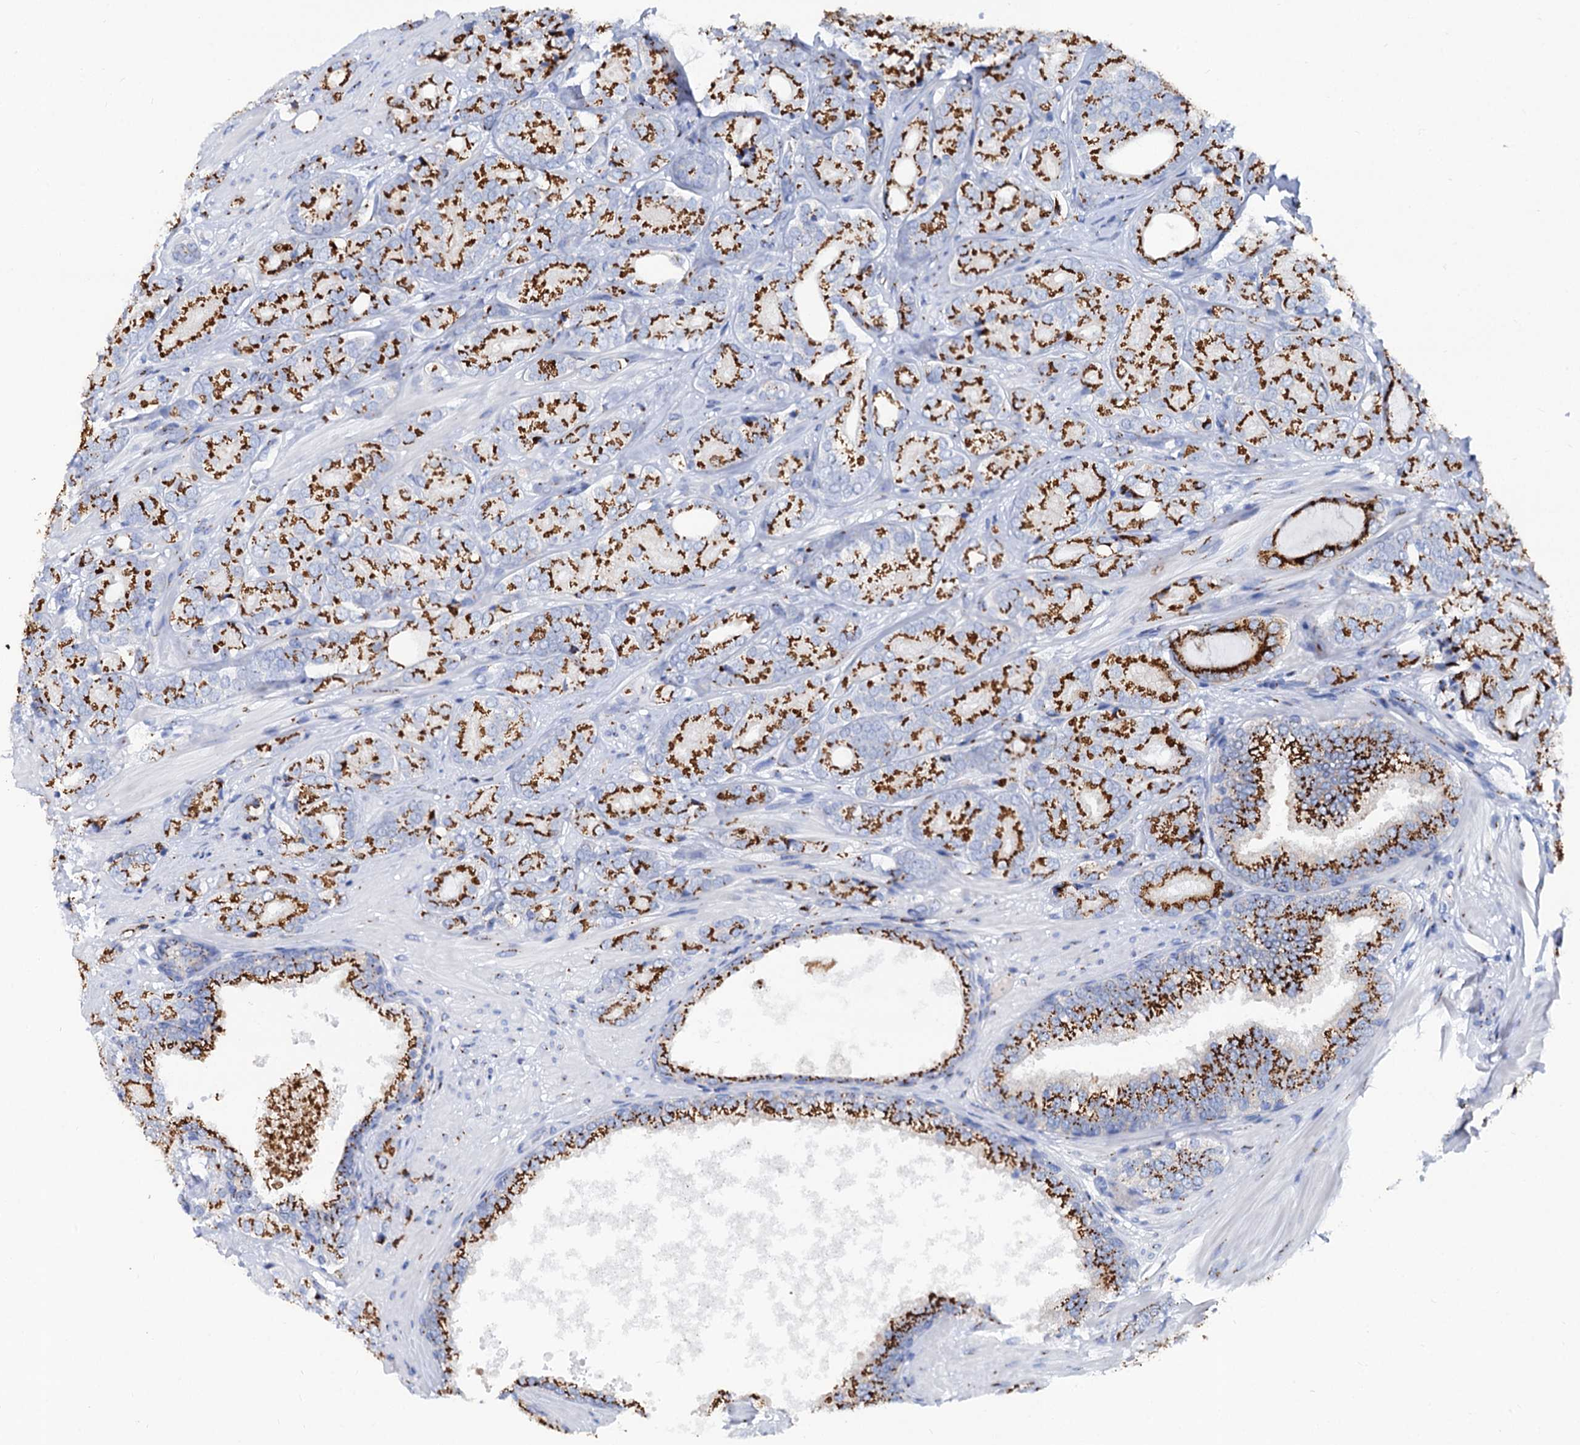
{"staining": {"intensity": "strong", "quantity": ">75%", "location": "cytoplasmic/membranous"}, "tissue": "prostate cancer", "cell_type": "Tumor cells", "image_type": "cancer", "snomed": [{"axis": "morphology", "description": "Adenocarcinoma, High grade"}, {"axis": "topography", "description": "Prostate"}], "caption": "A histopathology image of high-grade adenocarcinoma (prostate) stained for a protein demonstrates strong cytoplasmic/membranous brown staining in tumor cells.", "gene": "TM9SF3", "patient": {"sex": "male", "age": 60}}